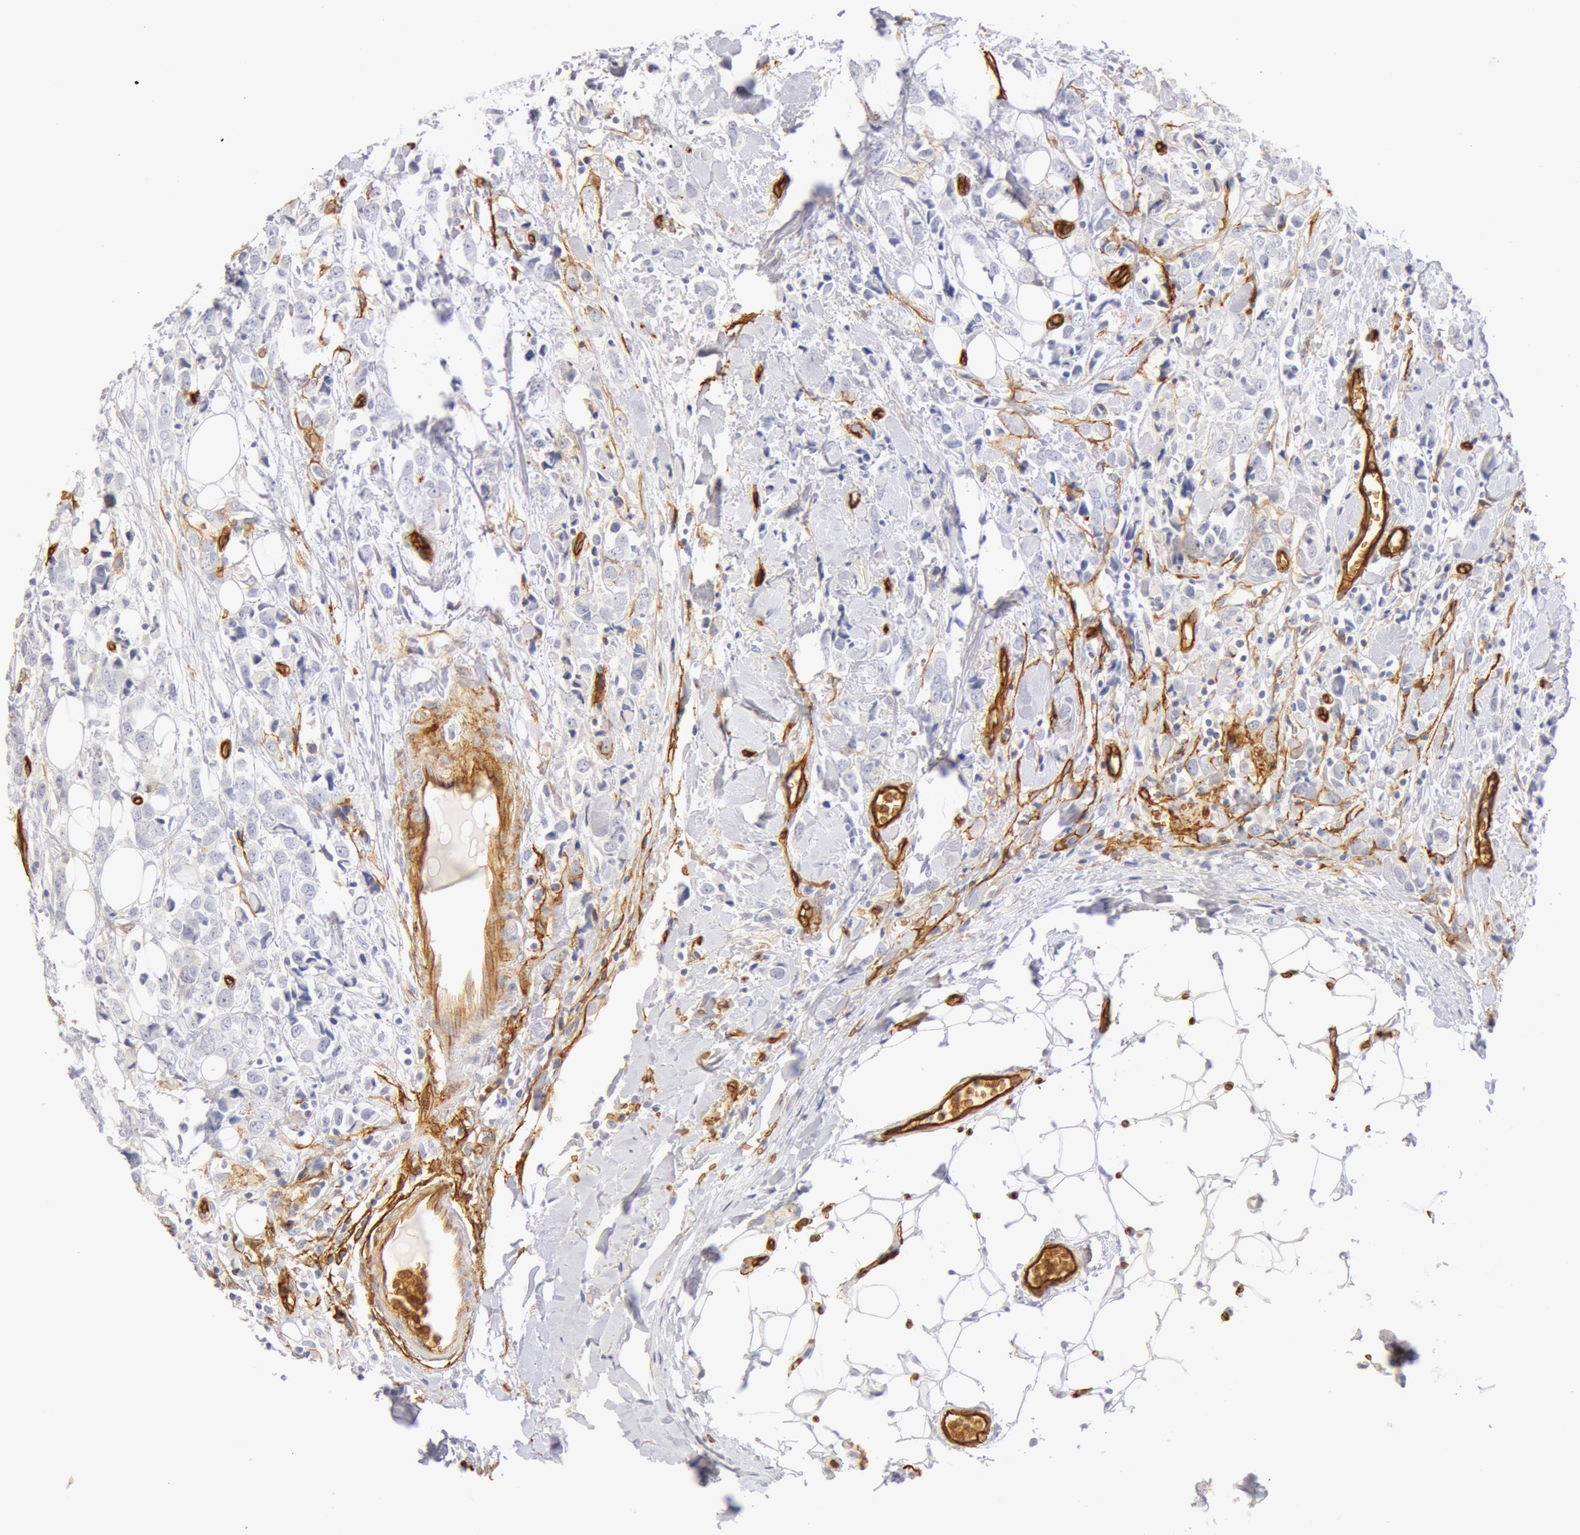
{"staining": {"intensity": "negative", "quantity": "none", "location": "none"}, "tissue": "breast cancer", "cell_type": "Tumor cells", "image_type": "cancer", "snomed": [{"axis": "morphology", "description": "Lobular carcinoma"}, {"axis": "topography", "description": "Breast"}], "caption": "Immunohistochemical staining of lobular carcinoma (breast) shows no significant positivity in tumor cells. (Stains: DAB (3,3'-diaminobenzidine) immunohistochemistry (IHC) with hematoxylin counter stain, Microscopy: brightfield microscopy at high magnification).", "gene": "AQP1", "patient": {"sex": "female", "age": 57}}